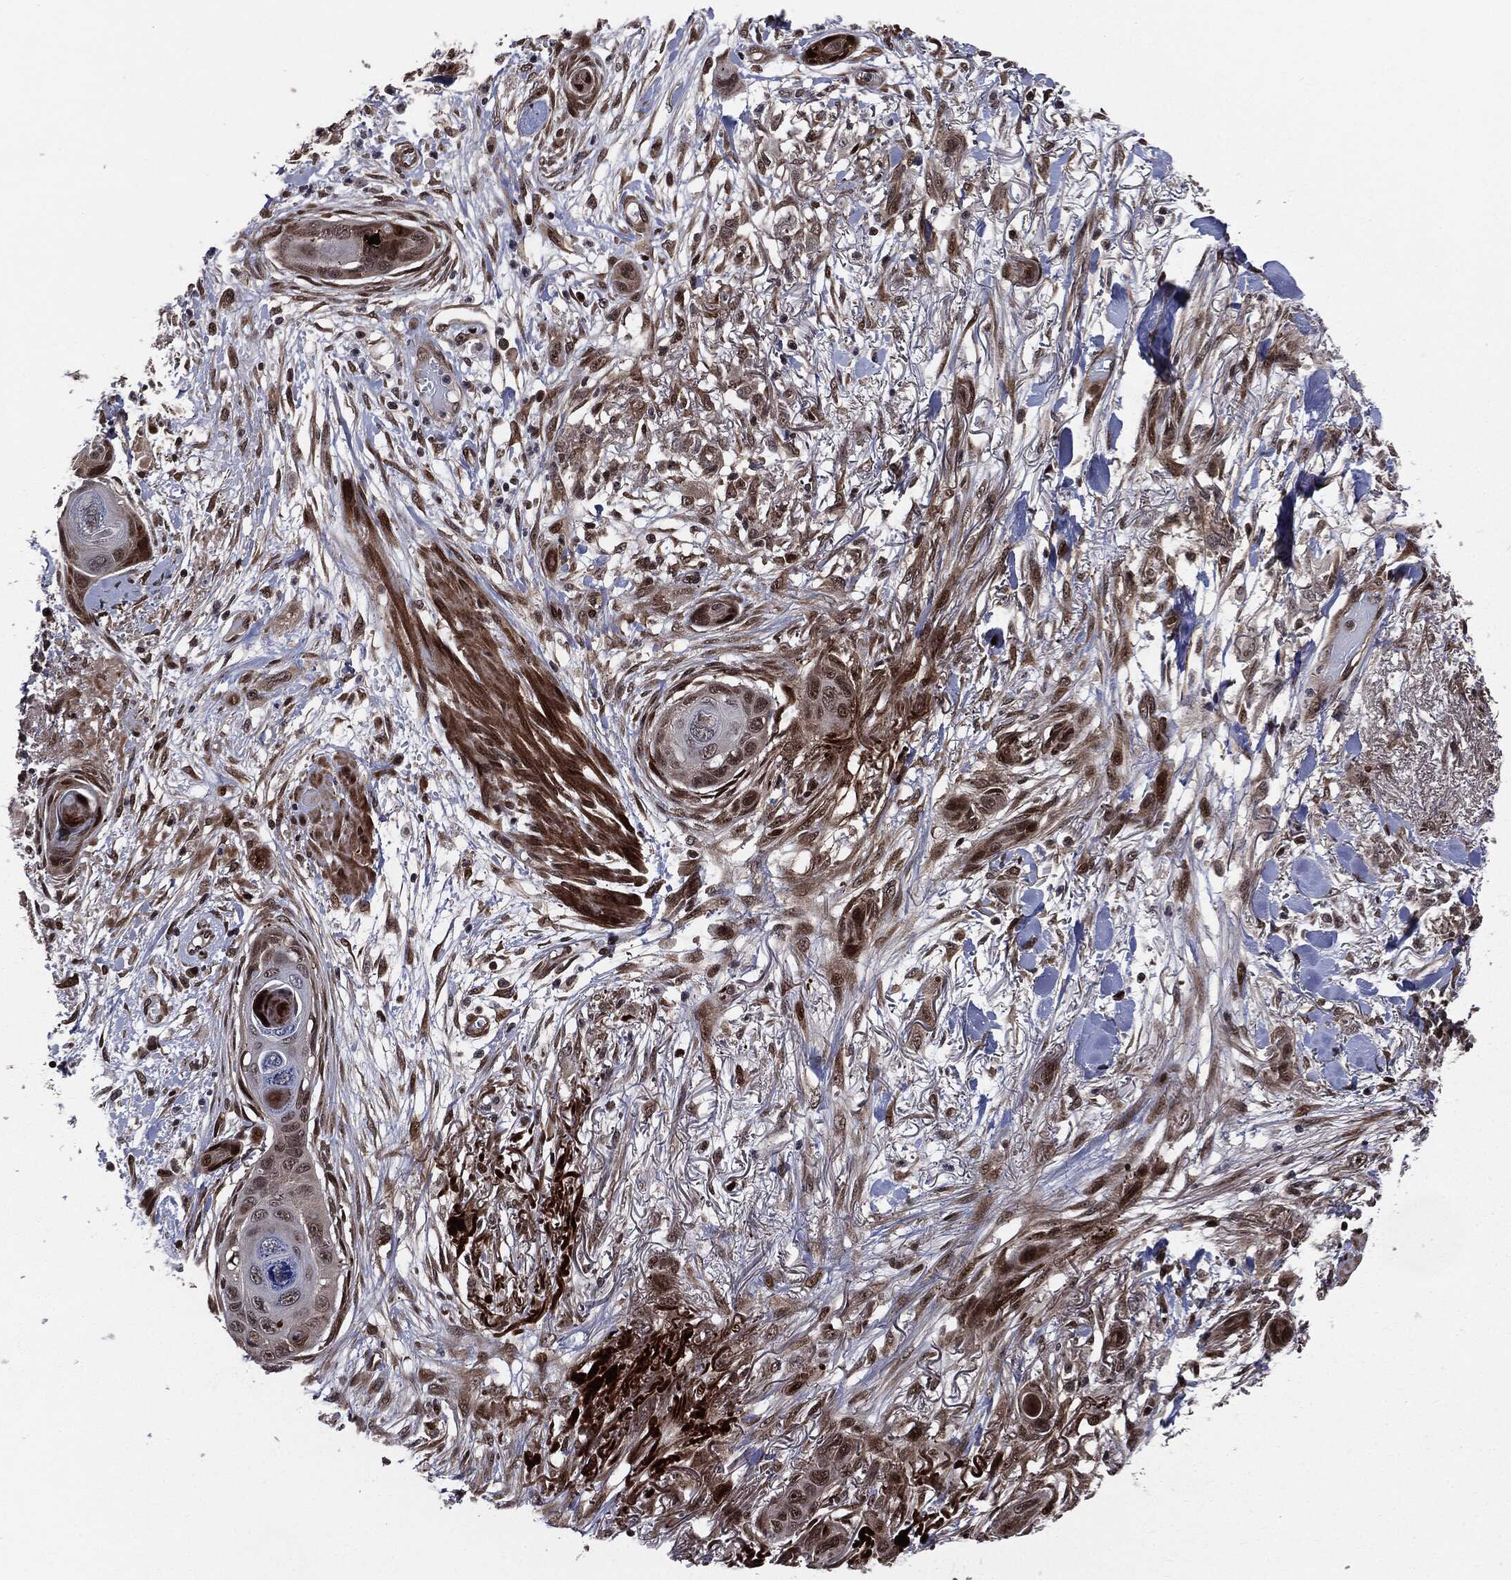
{"staining": {"intensity": "moderate", "quantity": "25%-75%", "location": "nuclear"}, "tissue": "skin cancer", "cell_type": "Tumor cells", "image_type": "cancer", "snomed": [{"axis": "morphology", "description": "Squamous cell carcinoma, NOS"}, {"axis": "topography", "description": "Skin"}], "caption": "Human skin cancer stained for a protein (brown) shows moderate nuclear positive positivity in approximately 25%-75% of tumor cells.", "gene": "SMAD4", "patient": {"sex": "male", "age": 79}}